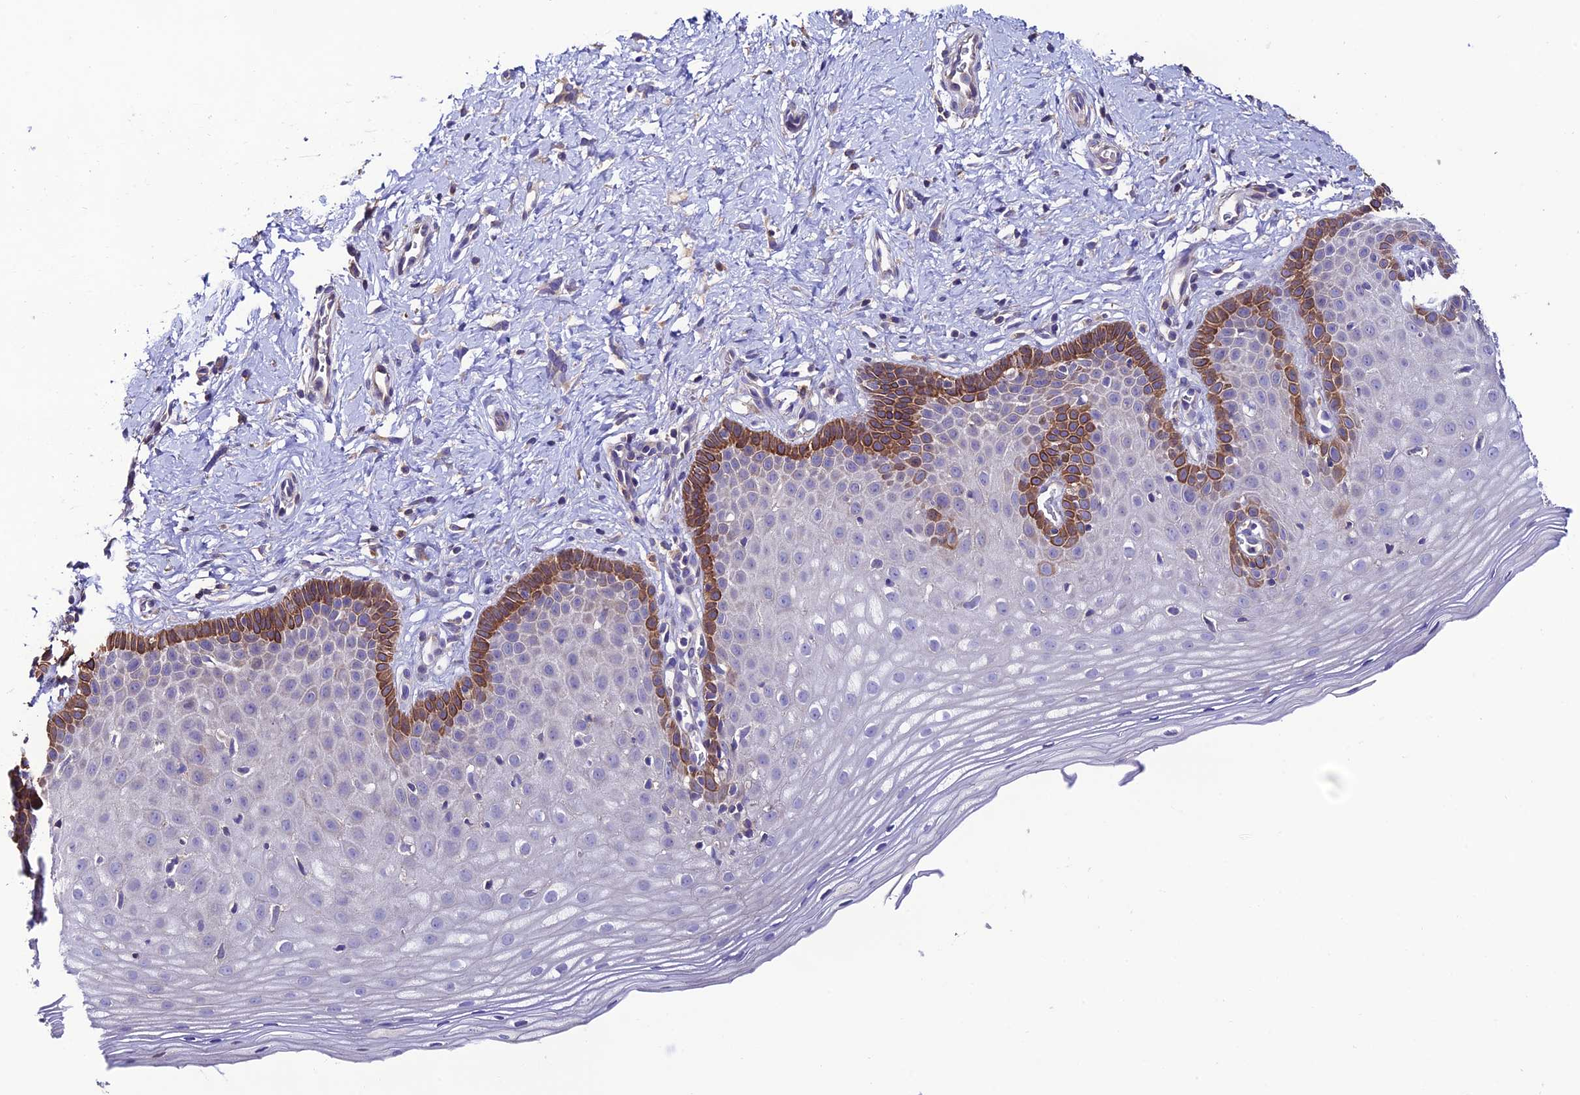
{"staining": {"intensity": "negative", "quantity": "none", "location": "none"}, "tissue": "cervix", "cell_type": "Glandular cells", "image_type": "normal", "snomed": [{"axis": "morphology", "description": "Normal tissue, NOS"}, {"axis": "topography", "description": "Cervix"}], "caption": "This photomicrograph is of normal cervix stained with immunohistochemistry (IHC) to label a protein in brown with the nuclei are counter-stained blue. There is no staining in glandular cells. The staining was performed using DAB to visualize the protein expression in brown, while the nuclei were stained in blue with hematoxylin (Magnification: 20x).", "gene": "BRME1", "patient": {"sex": "female", "age": 36}}